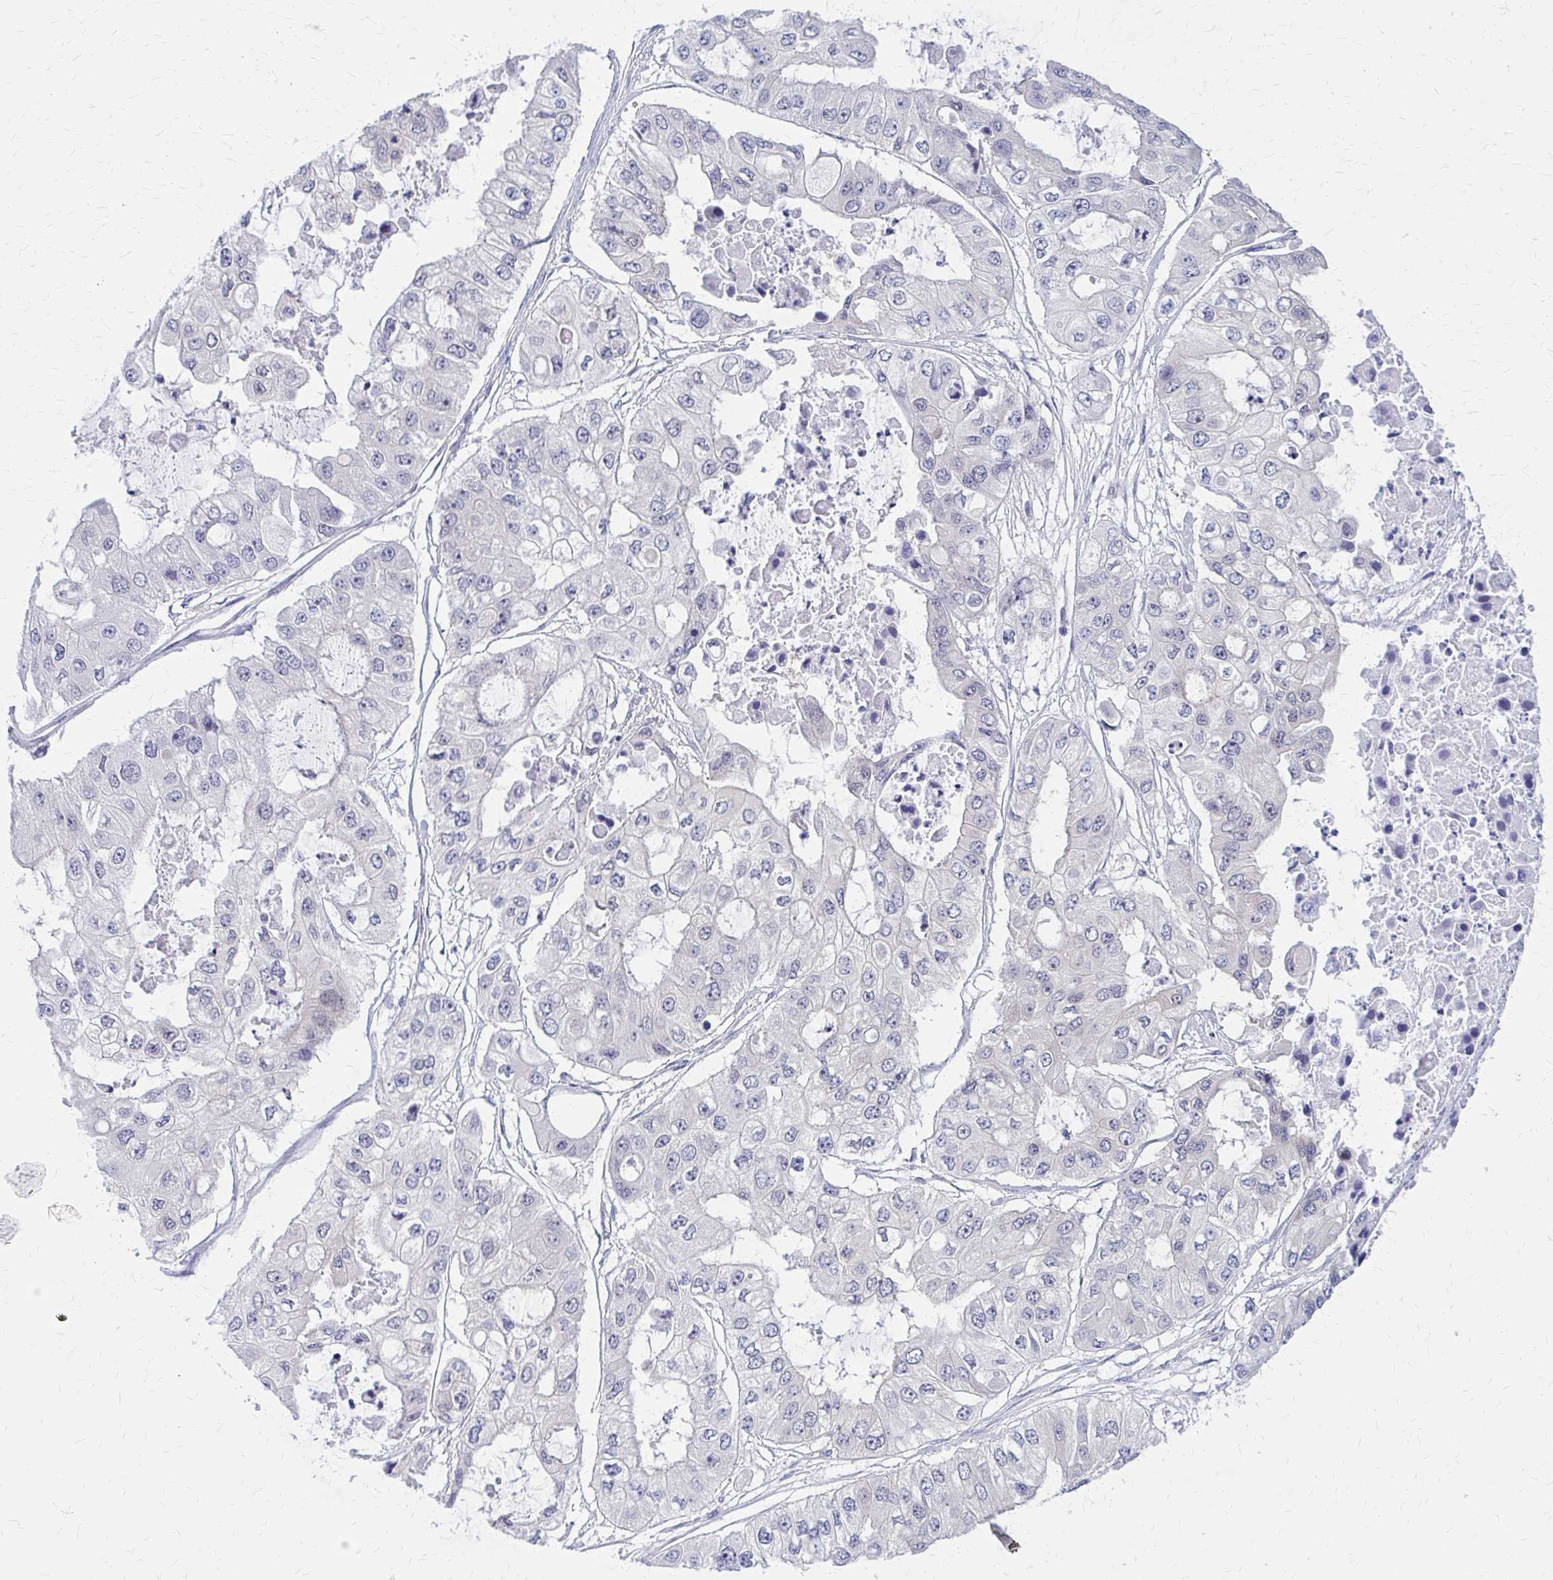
{"staining": {"intensity": "negative", "quantity": "none", "location": "none"}, "tissue": "ovarian cancer", "cell_type": "Tumor cells", "image_type": "cancer", "snomed": [{"axis": "morphology", "description": "Cystadenocarcinoma, serous, NOS"}, {"axis": "topography", "description": "Ovary"}], "caption": "The image reveals no staining of tumor cells in ovarian cancer. Nuclei are stained in blue.", "gene": "CLIC2", "patient": {"sex": "female", "age": 56}}